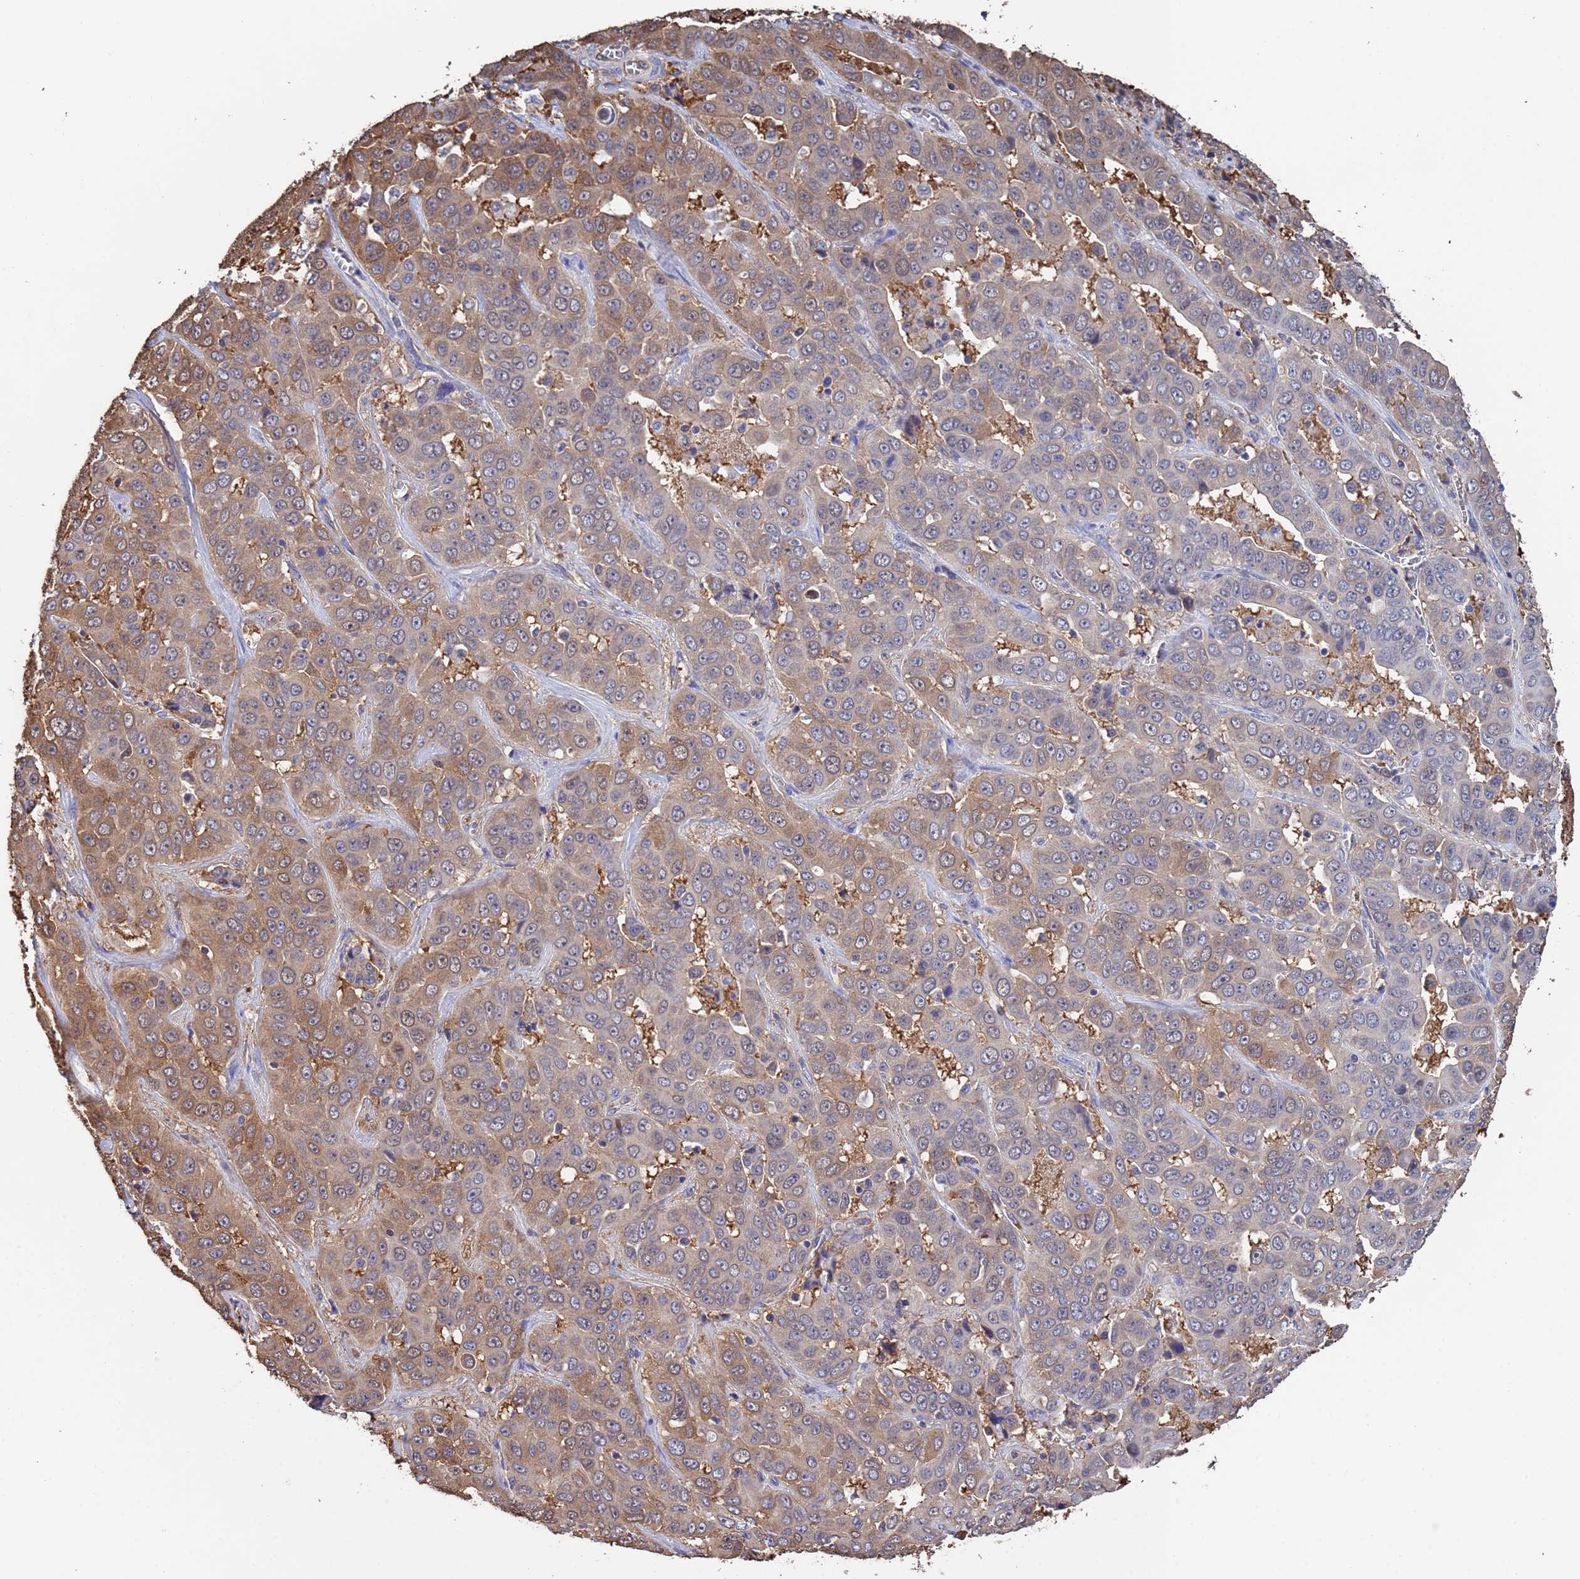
{"staining": {"intensity": "moderate", "quantity": "25%-75%", "location": "cytoplasmic/membranous"}, "tissue": "liver cancer", "cell_type": "Tumor cells", "image_type": "cancer", "snomed": [{"axis": "morphology", "description": "Cholangiocarcinoma"}, {"axis": "topography", "description": "Liver"}], "caption": "About 25%-75% of tumor cells in liver cancer show moderate cytoplasmic/membranous protein expression as visualized by brown immunohistochemical staining.", "gene": "FAM25A", "patient": {"sex": "female", "age": 52}}